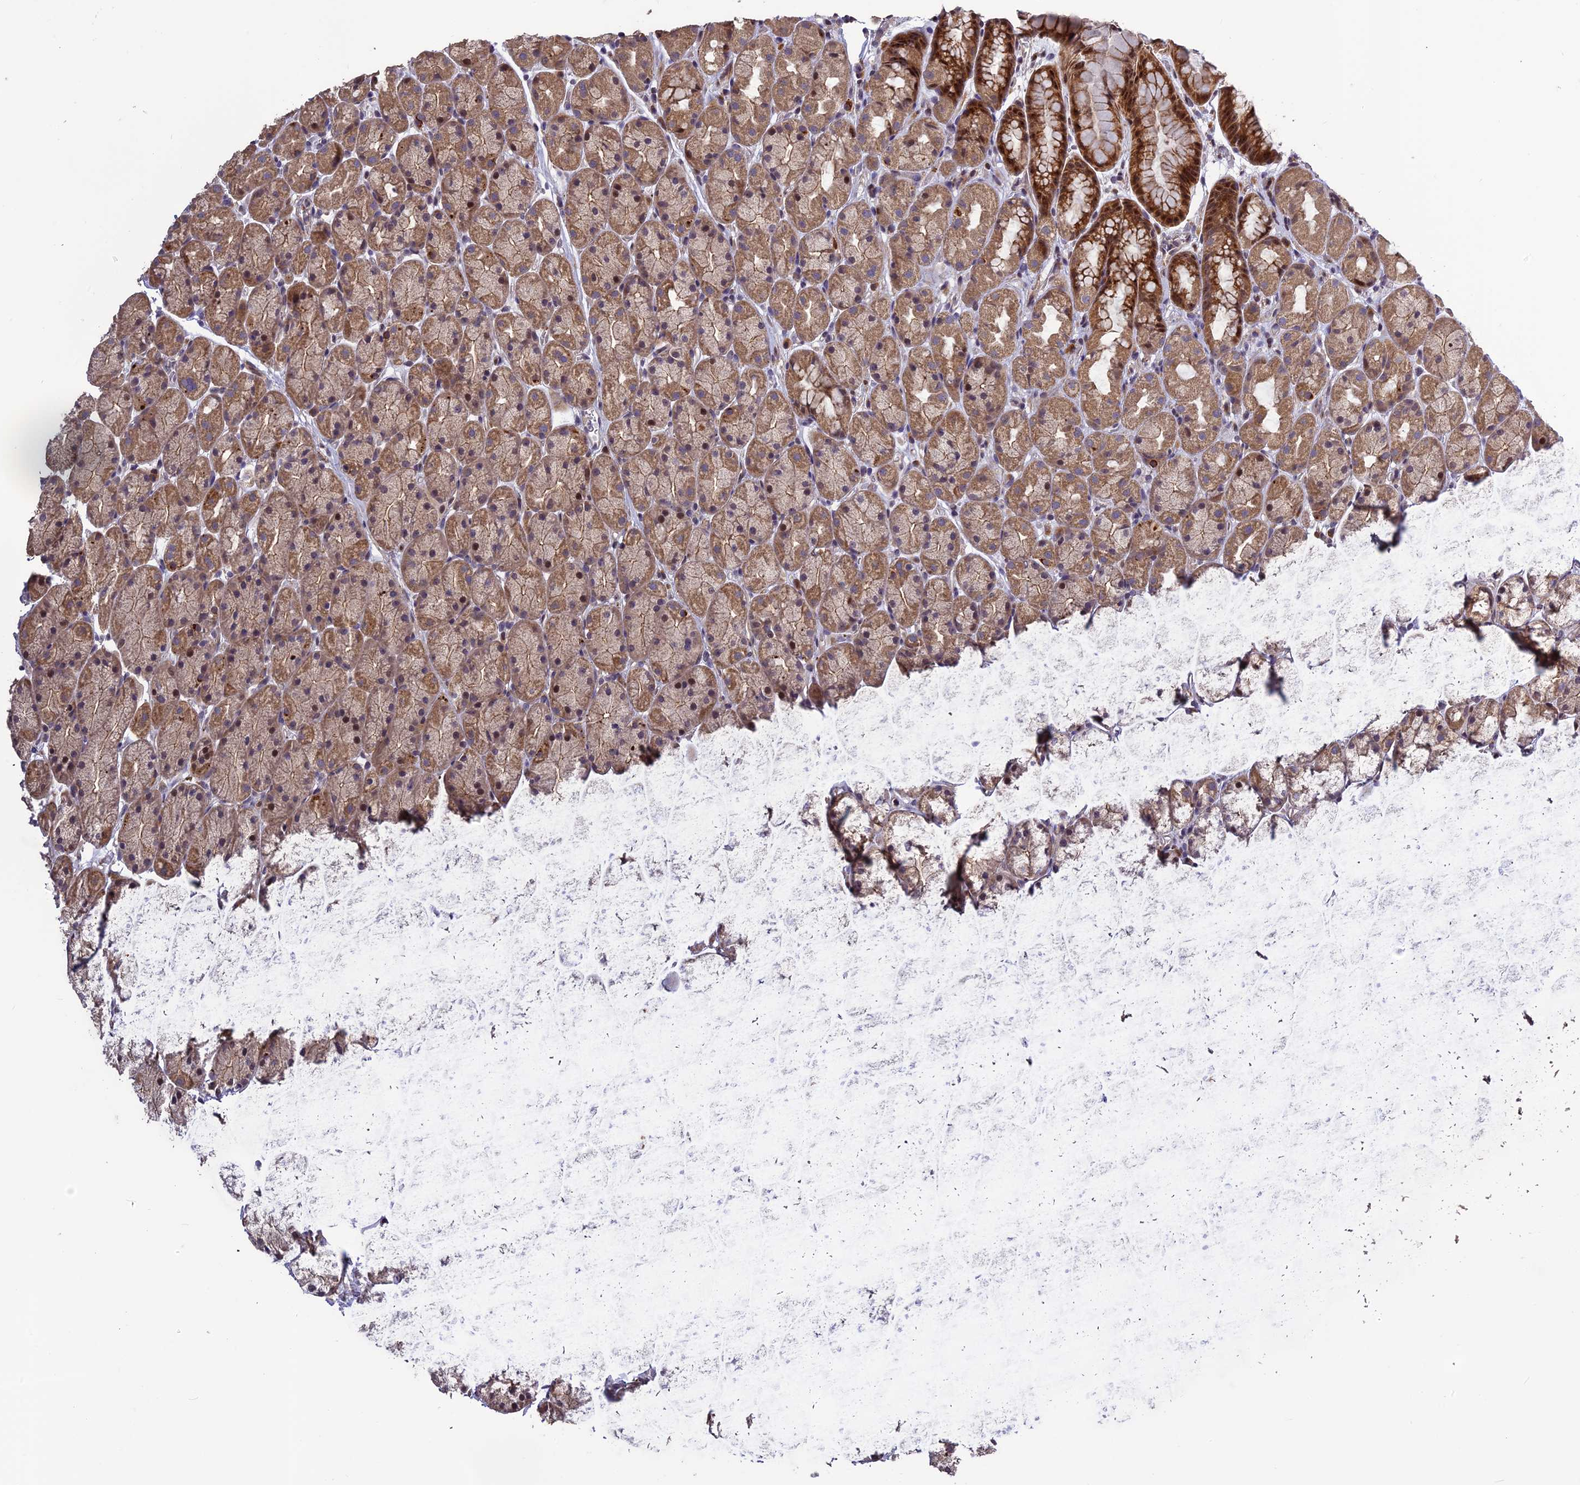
{"staining": {"intensity": "moderate", "quantity": ">75%", "location": "cytoplasmic/membranous,nuclear"}, "tissue": "stomach", "cell_type": "Glandular cells", "image_type": "normal", "snomed": [{"axis": "morphology", "description": "Normal tissue, NOS"}, {"axis": "topography", "description": "Stomach, upper"}, {"axis": "topography", "description": "Stomach"}], "caption": "A brown stain labels moderate cytoplasmic/membranous,nuclear positivity of a protein in glandular cells of unremarkable stomach. Using DAB (3,3'-diaminobenzidine) (brown) and hematoxylin (blue) stains, captured at high magnification using brightfield microscopy.", "gene": "SPG21", "patient": {"sex": "male", "age": 47}}